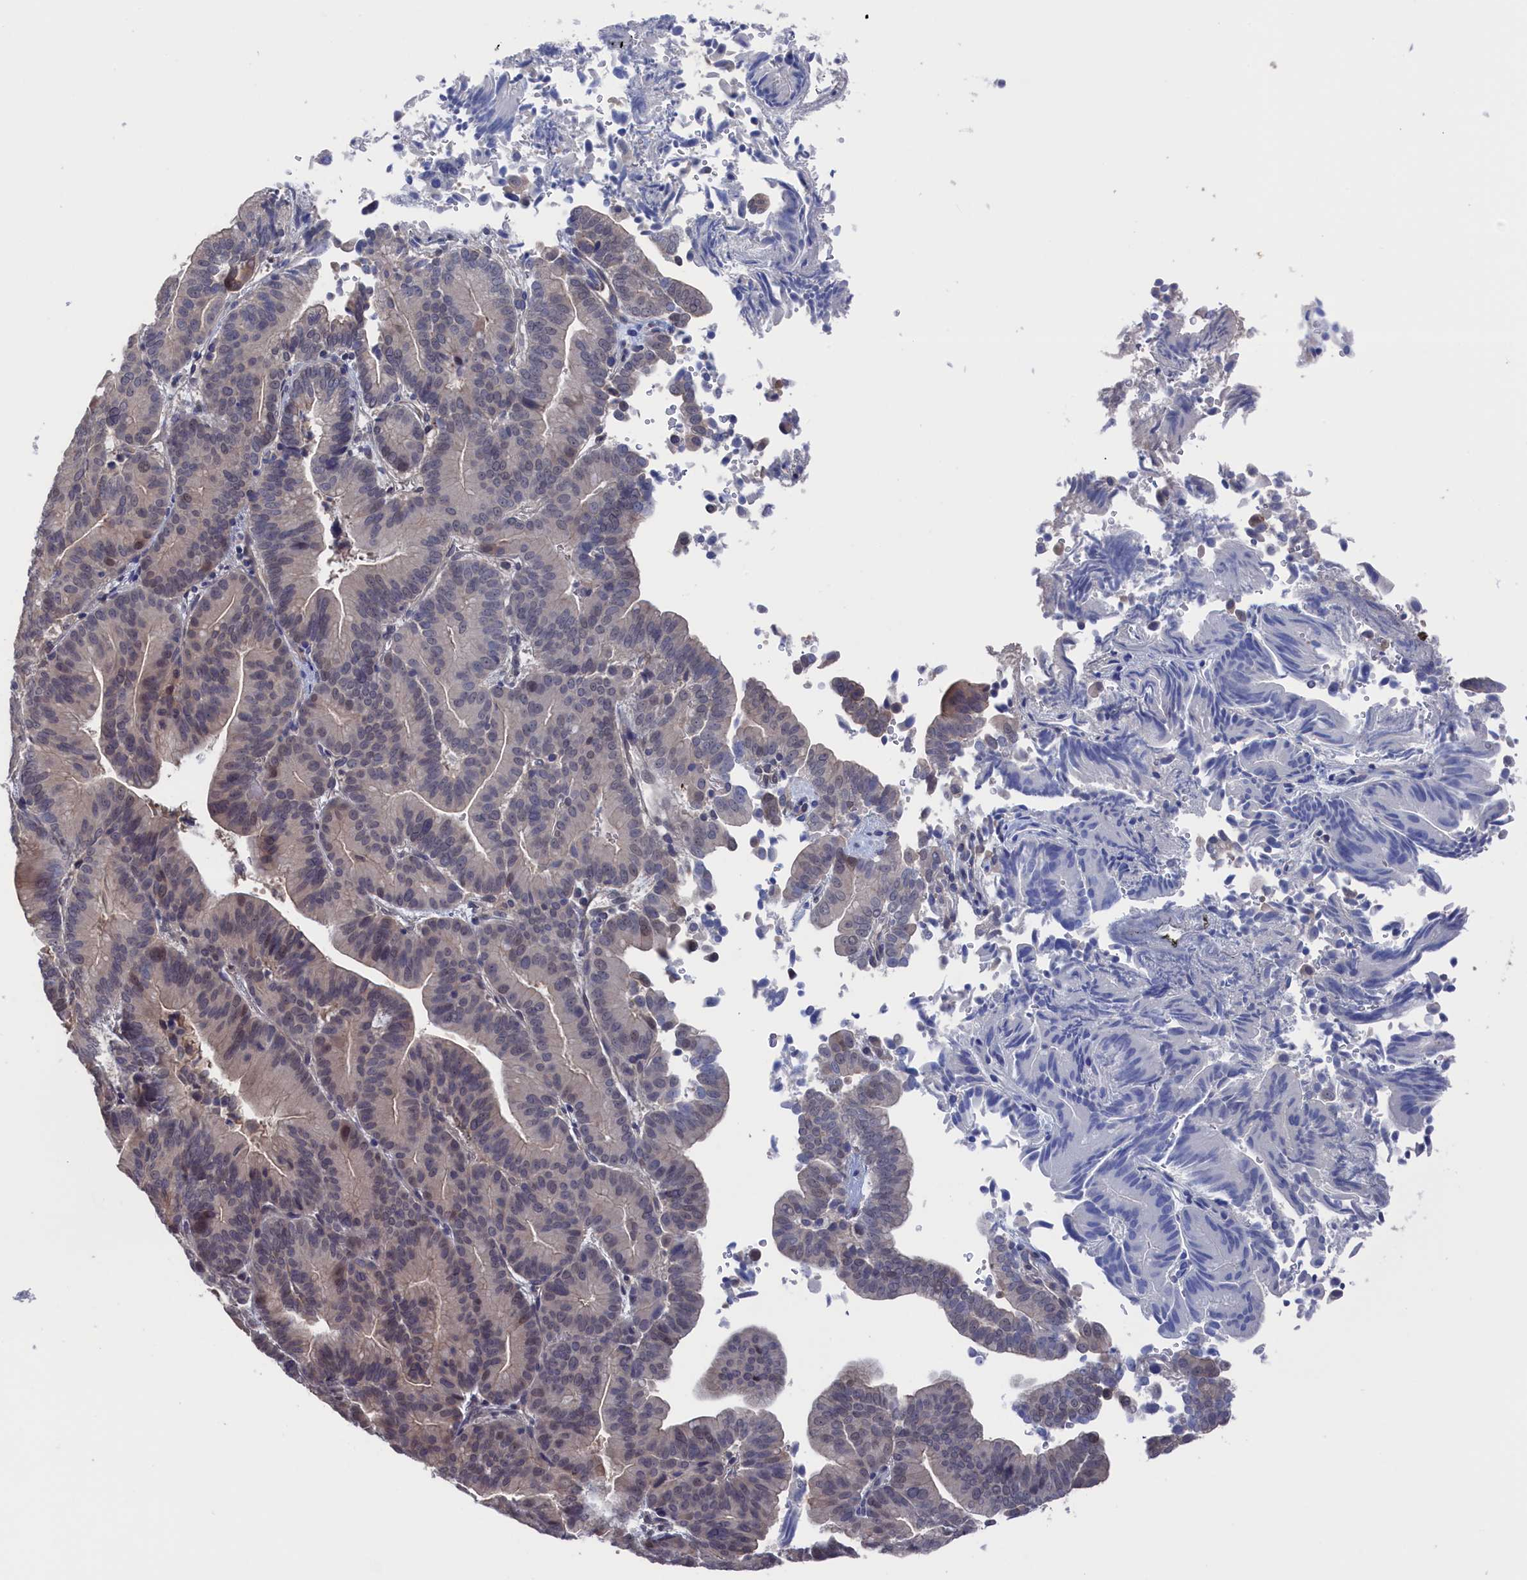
{"staining": {"intensity": "weak", "quantity": "25%-75%", "location": "nuclear"}, "tissue": "liver cancer", "cell_type": "Tumor cells", "image_type": "cancer", "snomed": [{"axis": "morphology", "description": "Cholangiocarcinoma"}, {"axis": "topography", "description": "Liver"}], "caption": "DAB (3,3'-diaminobenzidine) immunohistochemical staining of human liver cholangiocarcinoma displays weak nuclear protein positivity in about 25%-75% of tumor cells.", "gene": "NUTF2", "patient": {"sex": "female", "age": 75}}